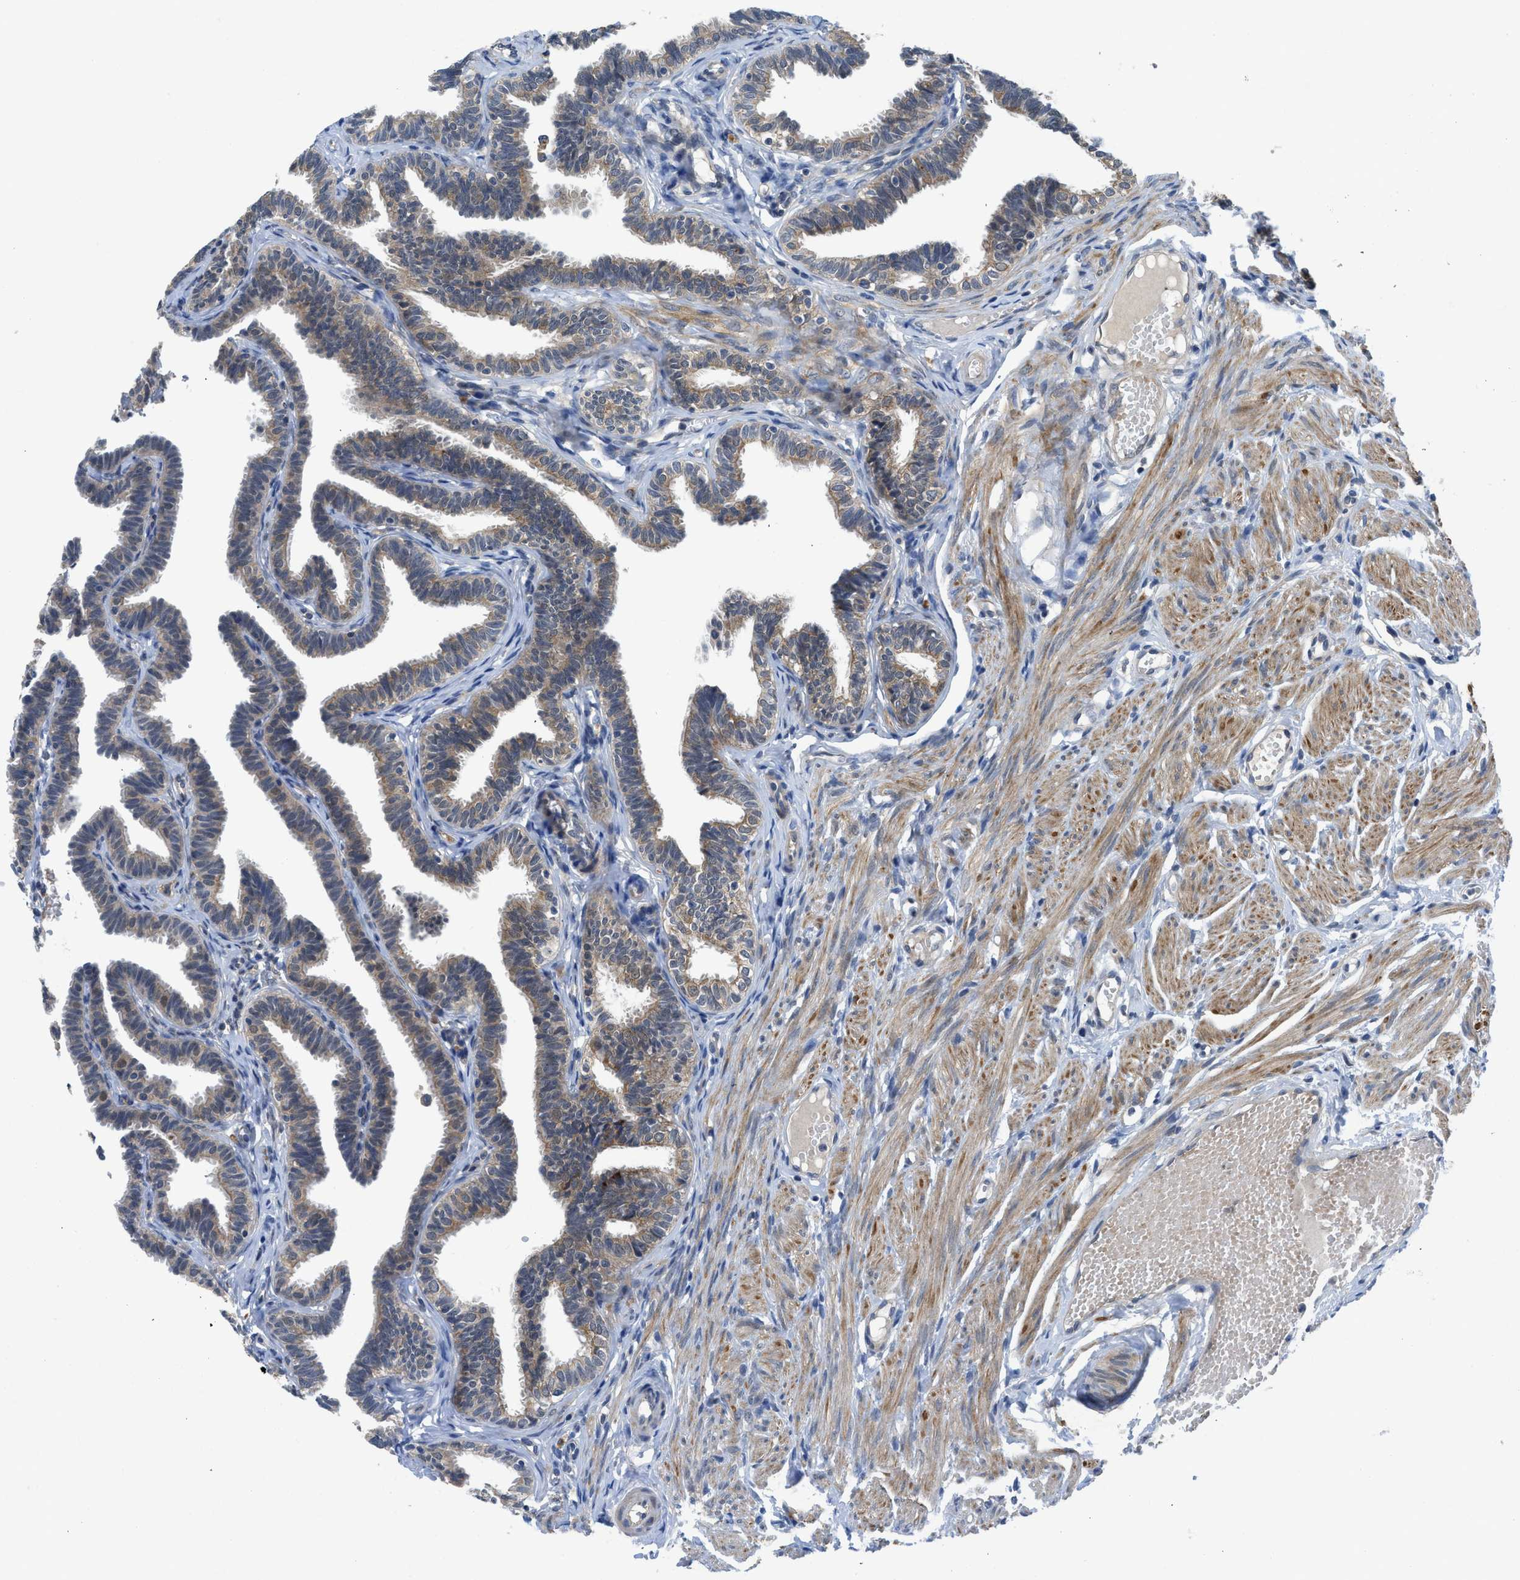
{"staining": {"intensity": "negative", "quantity": "none", "location": "none"}, "tissue": "fallopian tube", "cell_type": "Glandular cells", "image_type": "normal", "snomed": [{"axis": "morphology", "description": "Normal tissue, NOS"}, {"axis": "topography", "description": "Fallopian tube"}, {"axis": "topography", "description": "Ovary"}], "caption": "Glandular cells are negative for protein expression in unremarkable human fallopian tube. (DAB (3,3'-diaminobenzidine) IHC, high magnification).", "gene": "PANX1", "patient": {"sex": "female", "age": 23}}